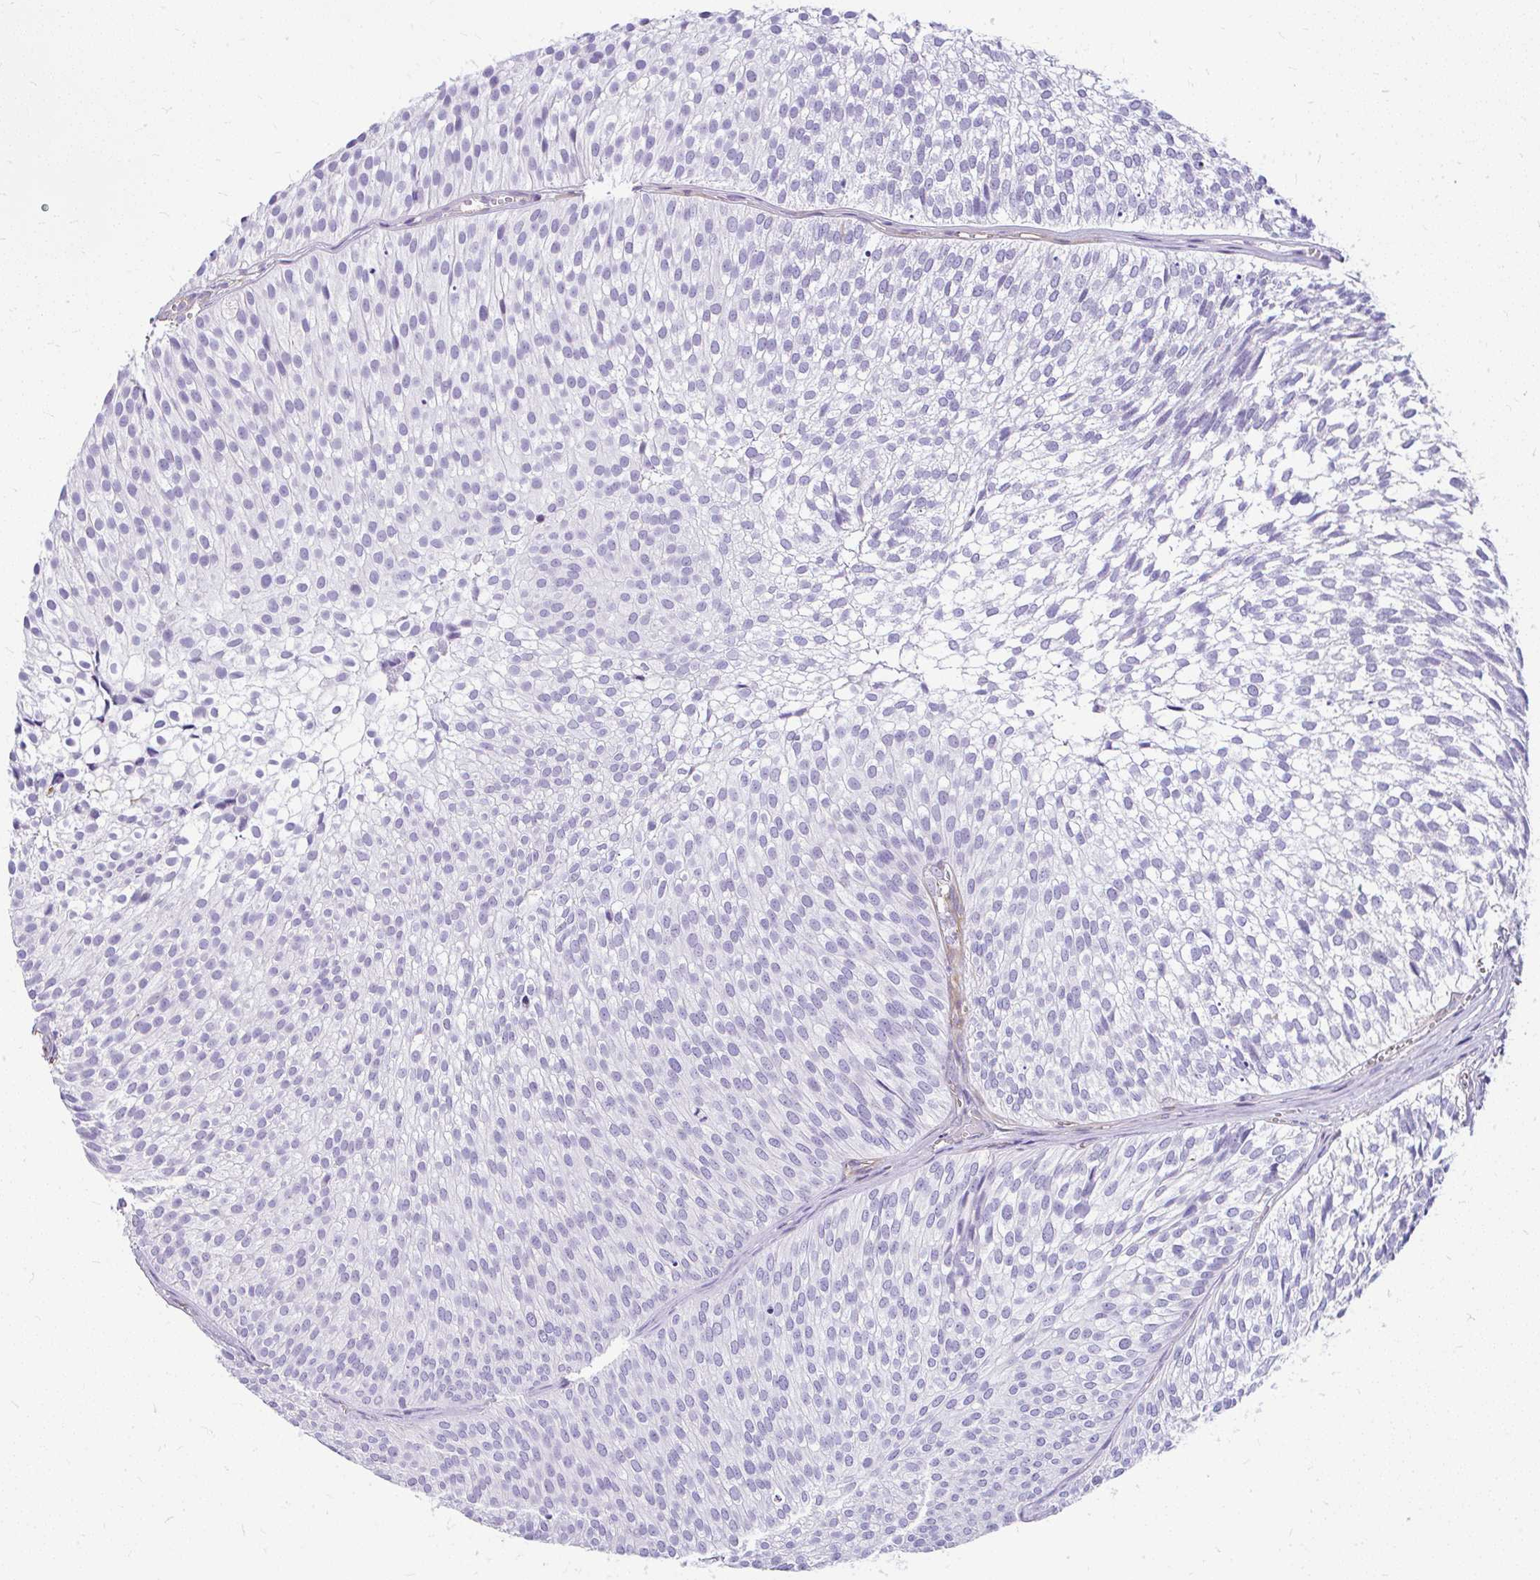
{"staining": {"intensity": "negative", "quantity": "none", "location": "none"}, "tissue": "urothelial cancer", "cell_type": "Tumor cells", "image_type": "cancer", "snomed": [{"axis": "morphology", "description": "Urothelial carcinoma, Low grade"}, {"axis": "topography", "description": "Urinary bladder"}], "caption": "A high-resolution photomicrograph shows immunohistochemistry (IHC) staining of urothelial cancer, which displays no significant expression in tumor cells. Brightfield microscopy of IHC stained with DAB (brown) and hematoxylin (blue), captured at high magnification.", "gene": "FAM83C", "patient": {"sex": "male", "age": 91}}